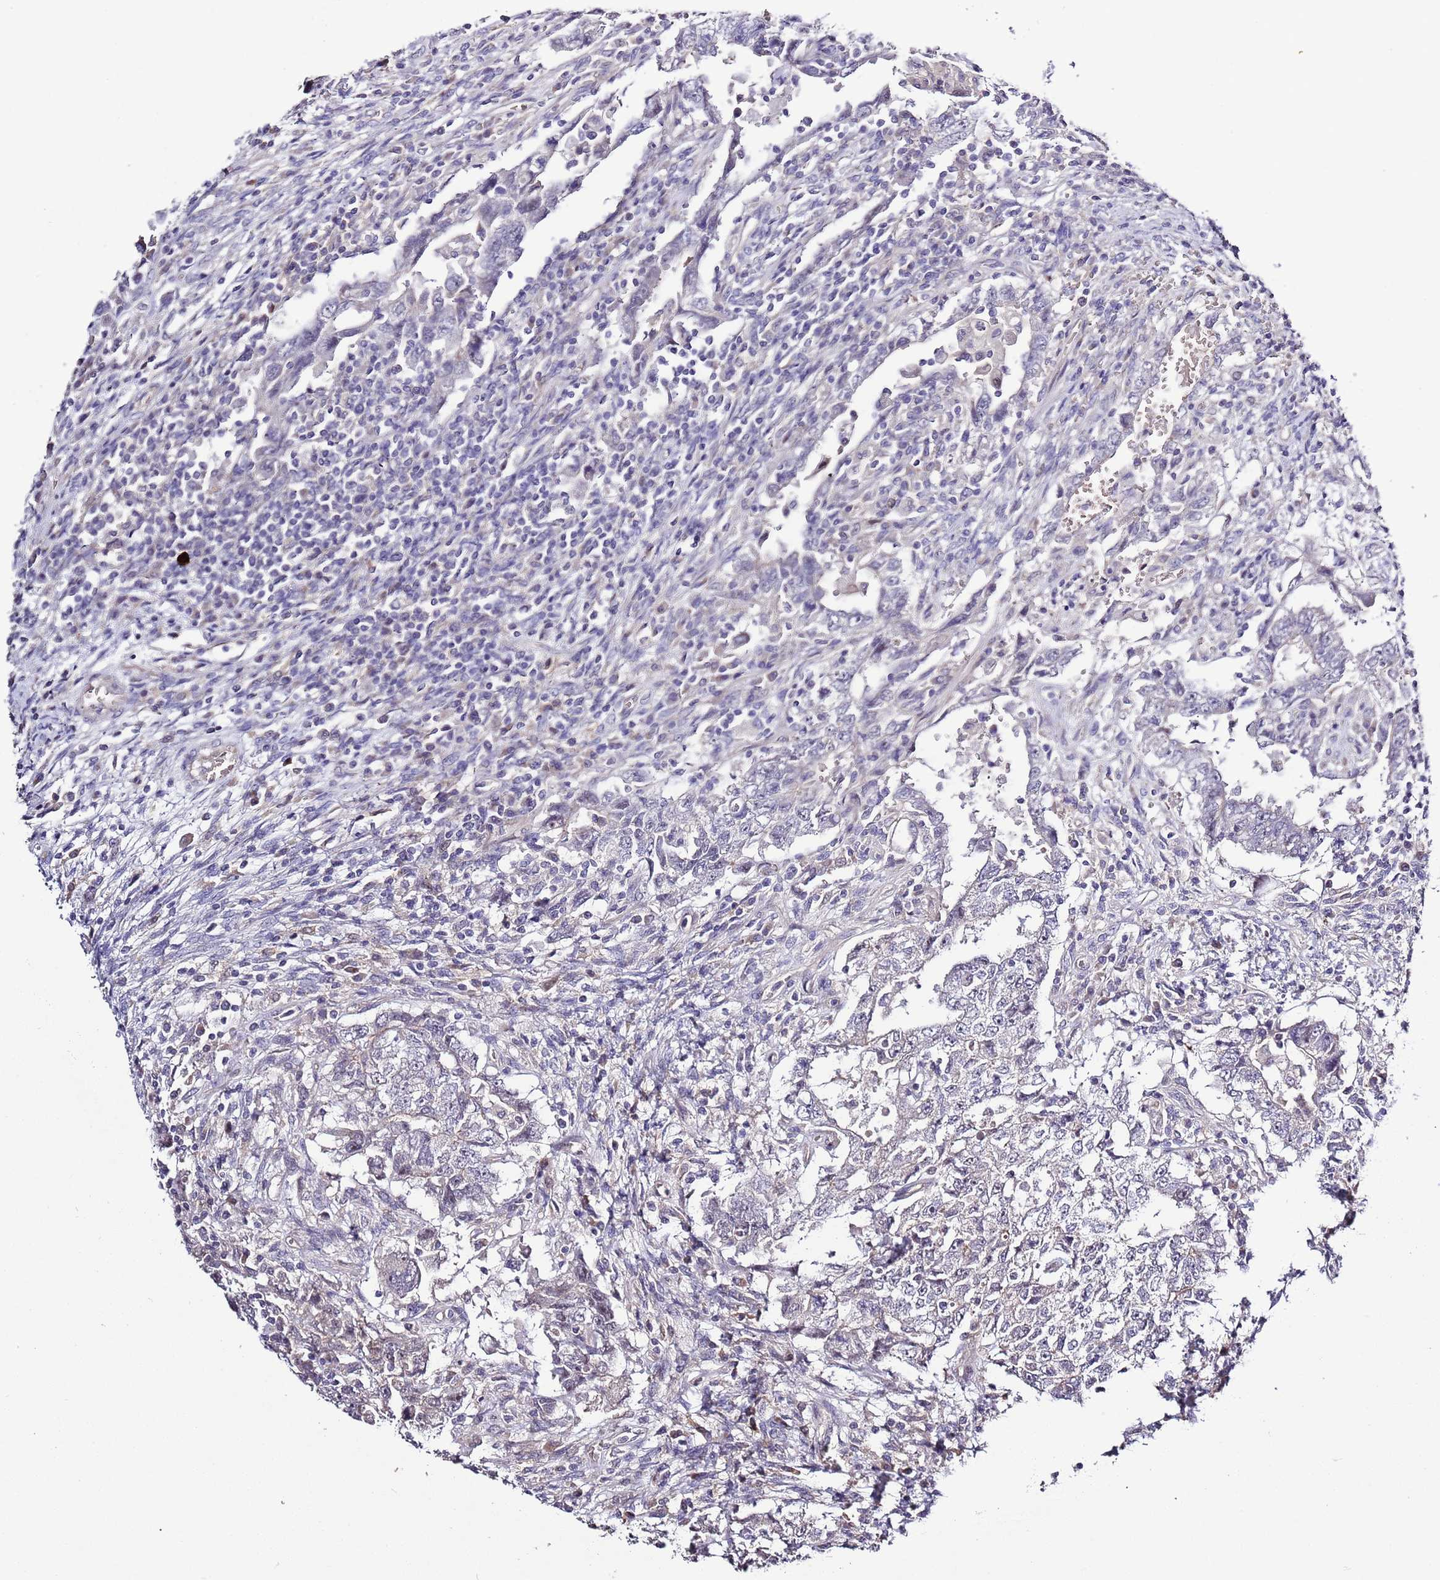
{"staining": {"intensity": "negative", "quantity": "none", "location": "none"}, "tissue": "testis cancer", "cell_type": "Tumor cells", "image_type": "cancer", "snomed": [{"axis": "morphology", "description": "Carcinoma, Embryonal, NOS"}, {"axis": "topography", "description": "Testis"}], "caption": "Image shows no significant protein expression in tumor cells of testis embryonal carcinoma.", "gene": "LIPJ", "patient": {"sex": "male", "age": 26}}